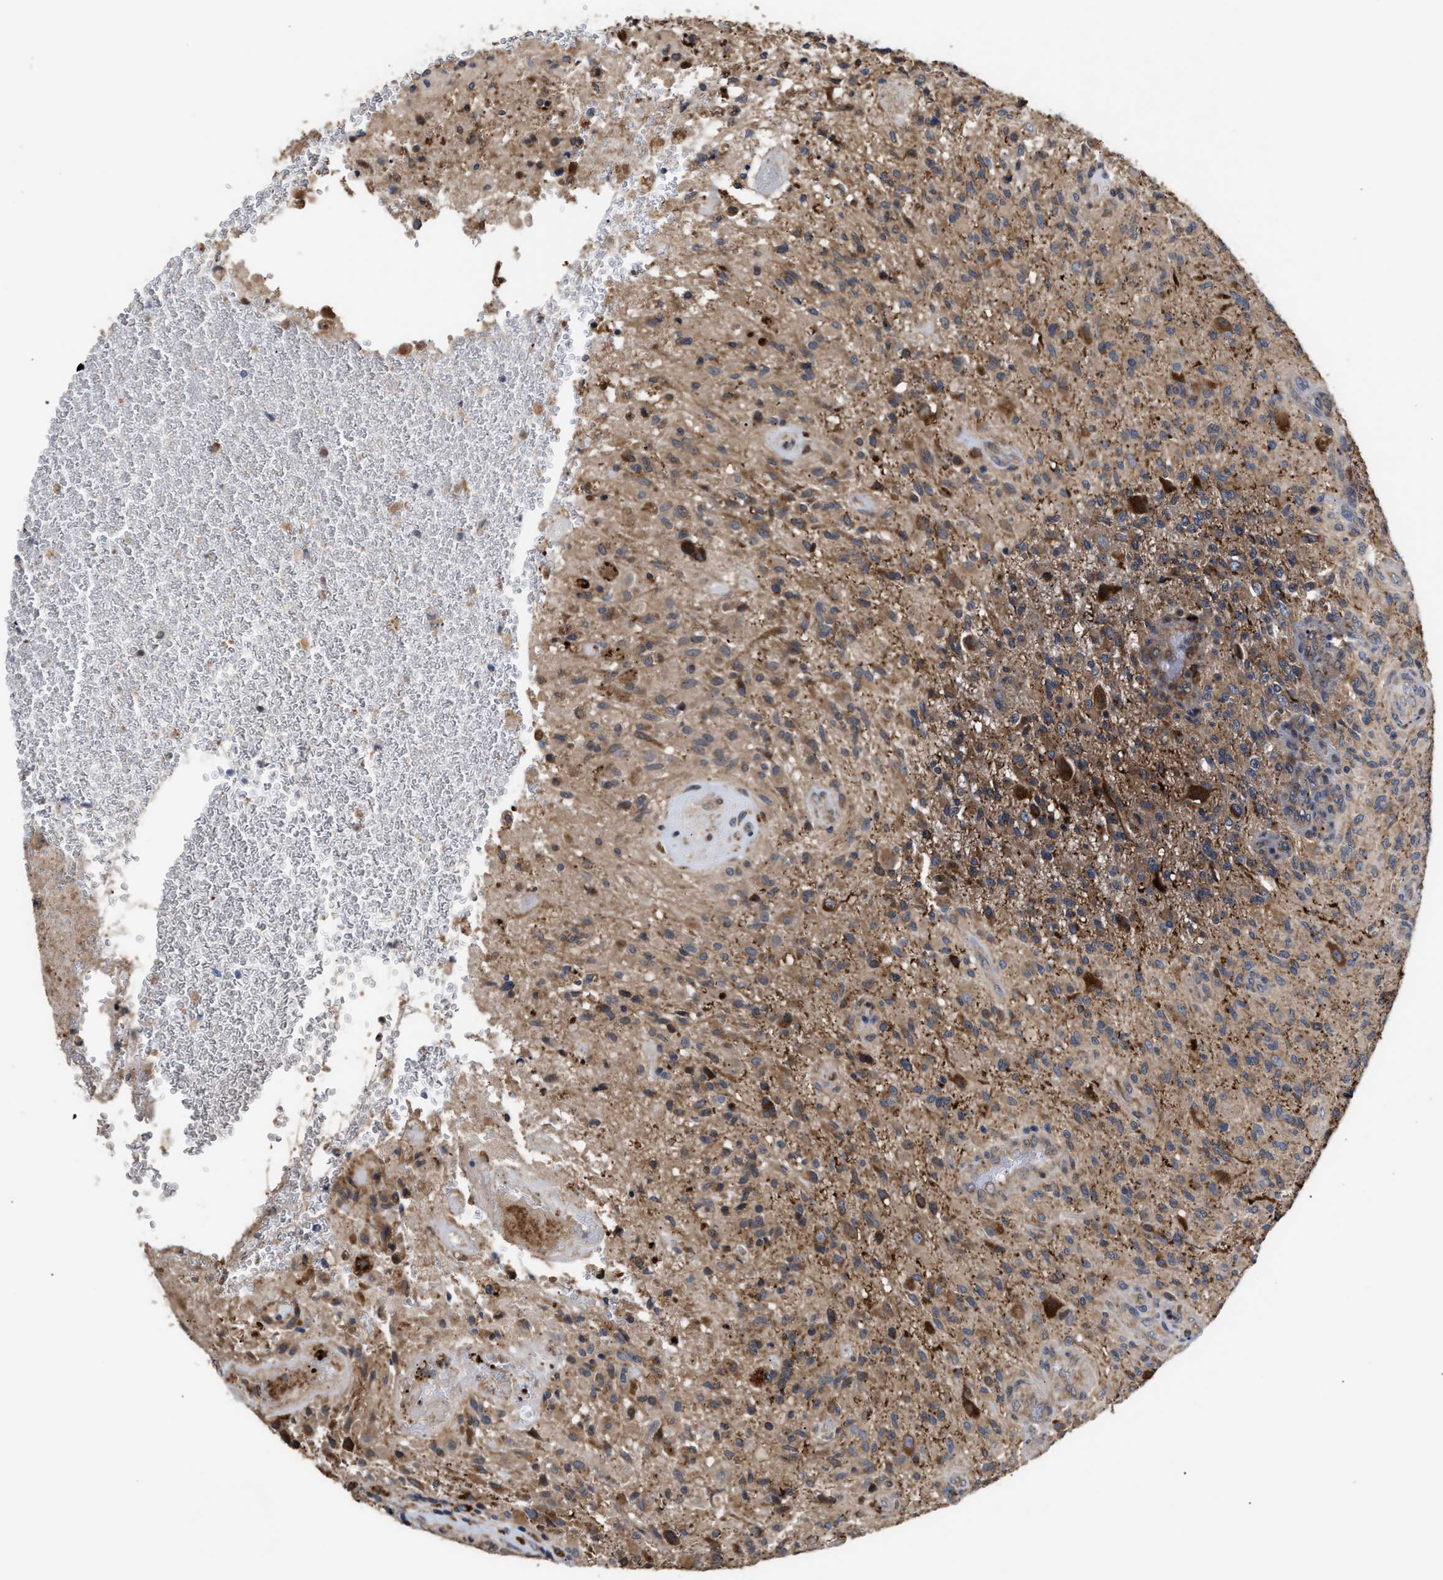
{"staining": {"intensity": "moderate", "quantity": "<25%", "location": "cytoplasmic/membranous"}, "tissue": "glioma", "cell_type": "Tumor cells", "image_type": "cancer", "snomed": [{"axis": "morphology", "description": "Glioma, malignant, High grade"}, {"axis": "topography", "description": "Brain"}], "caption": "A low amount of moderate cytoplasmic/membranous staining is appreciated in about <25% of tumor cells in high-grade glioma (malignant) tissue.", "gene": "GOSR1", "patient": {"sex": "male", "age": 71}}